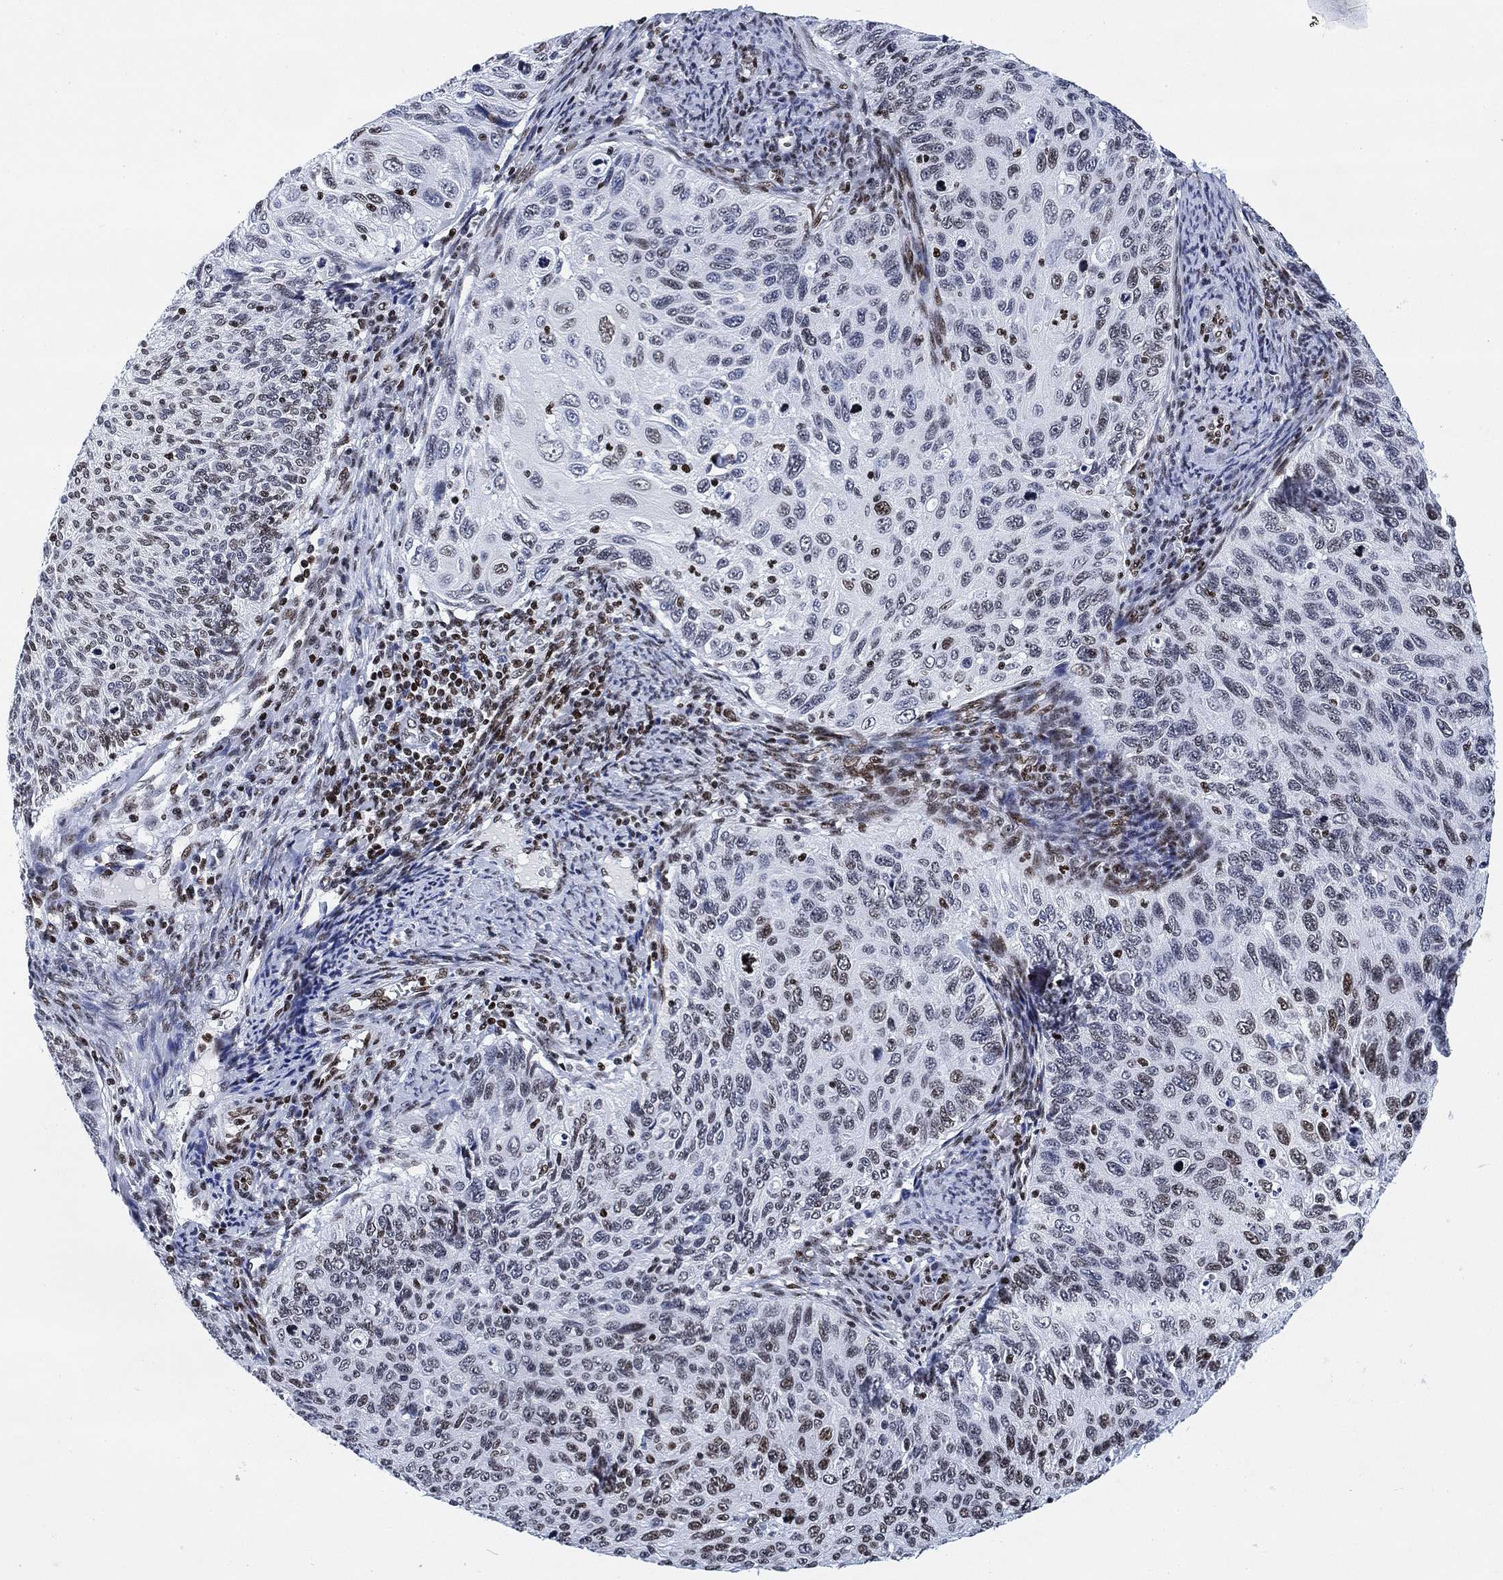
{"staining": {"intensity": "strong", "quantity": "<25%", "location": "nuclear"}, "tissue": "cervical cancer", "cell_type": "Tumor cells", "image_type": "cancer", "snomed": [{"axis": "morphology", "description": "Squamous cell carcinoma, NOS"}, {"axis": "topography", "description": "Cervix"}], "caption": "A brown stain shows strong nuclear positivity of a protein in cervical cancer (squamous cell carcinoma) tumor cells.", "gene": "H1-10", "patient": {"sex": "female", "age": 70}}